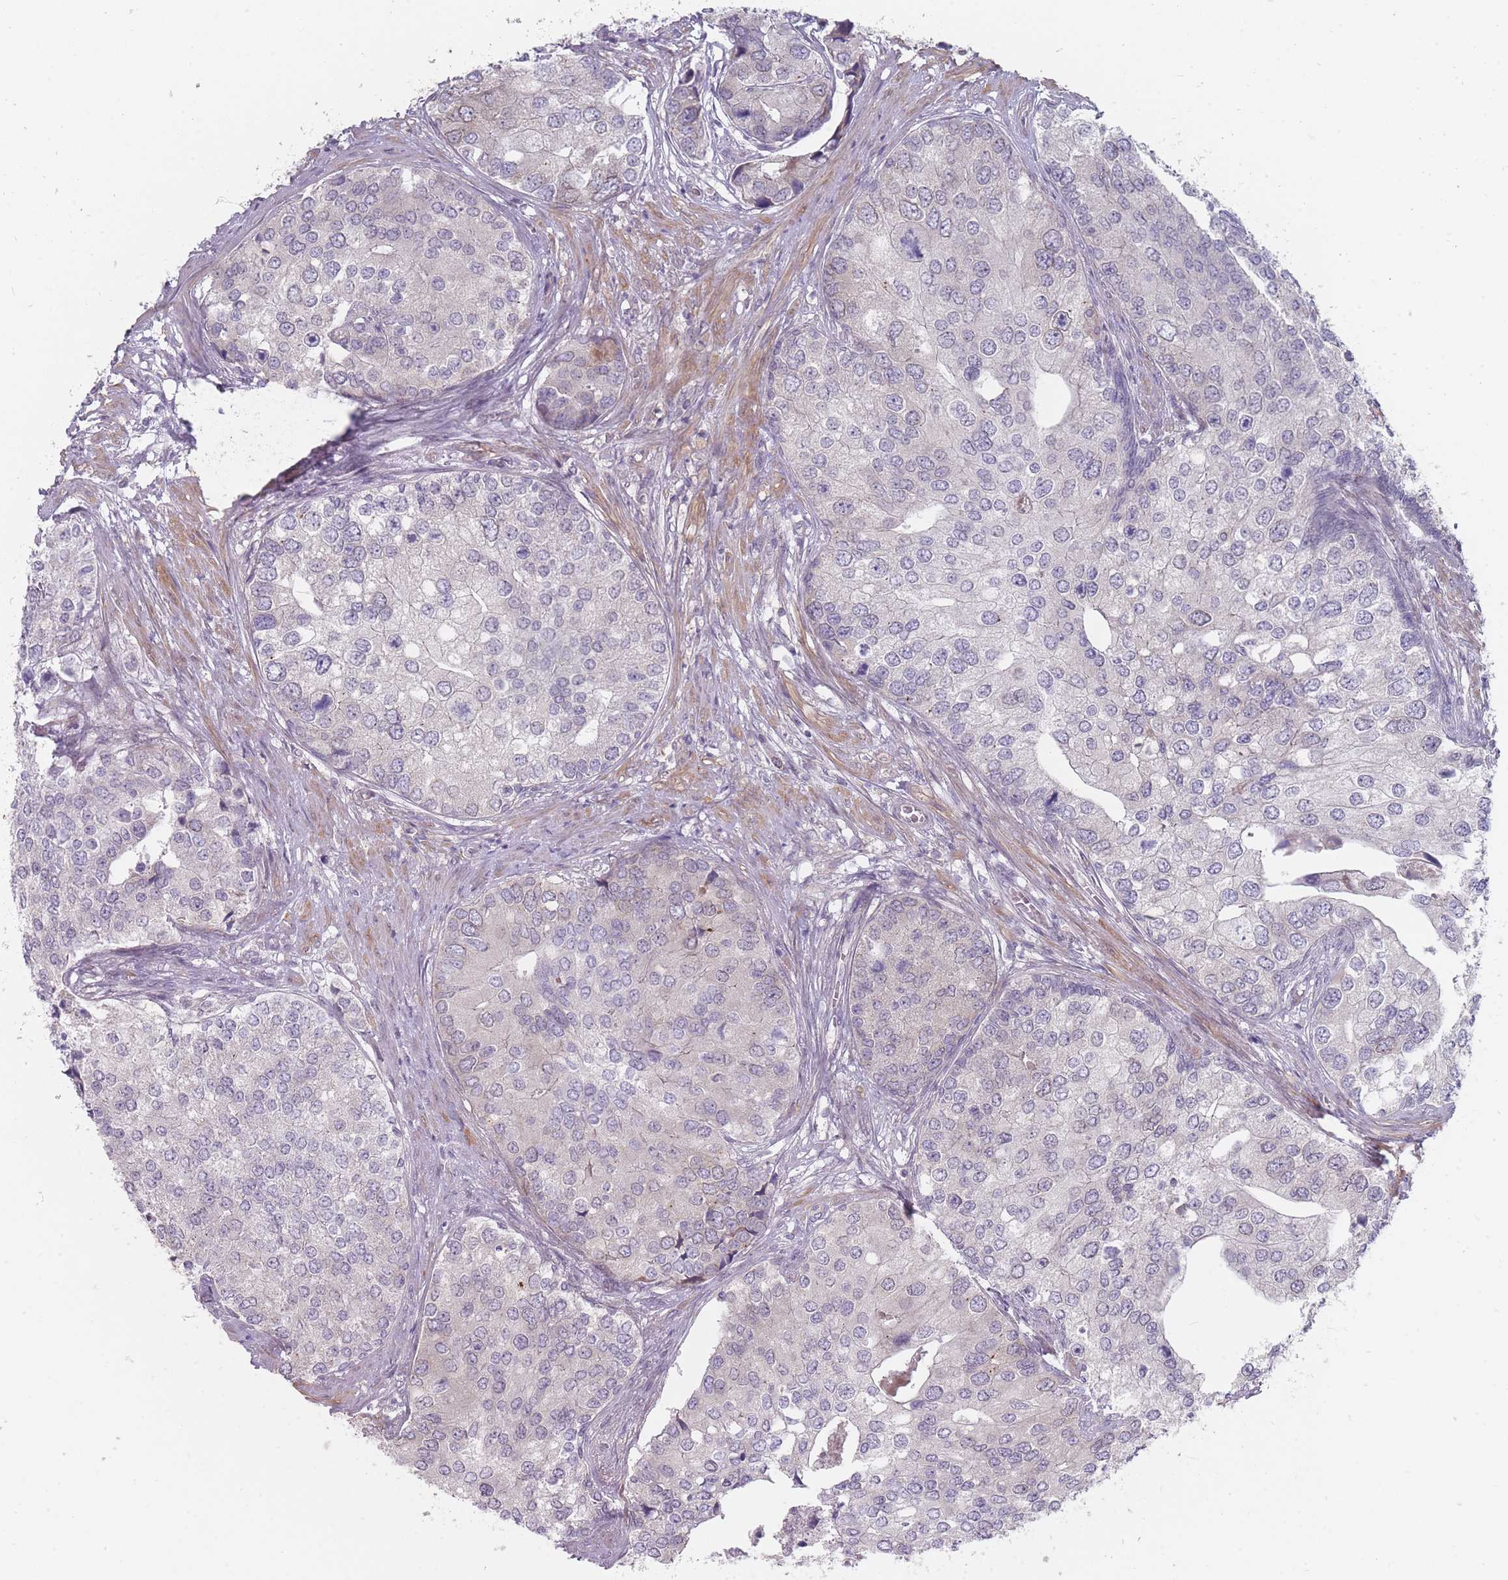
{"staining": {"intensity": "negative", "quantity": "none", "location": "none"}, "tissue": "prostate cancer", "cell_type": "Tumor cells", "image_type": "cancer", "snomed": [{"axis": "morphology", "description": "Adenocarcinoma, High grade"}, {"axis": "topography", "description": "Prostate"}], "caption": "The photomicrograph exhibits no staining of tumor cells in prostate cancer.", "gene": "PCDH12", "patient": {"sex": "male", "age": 62}}